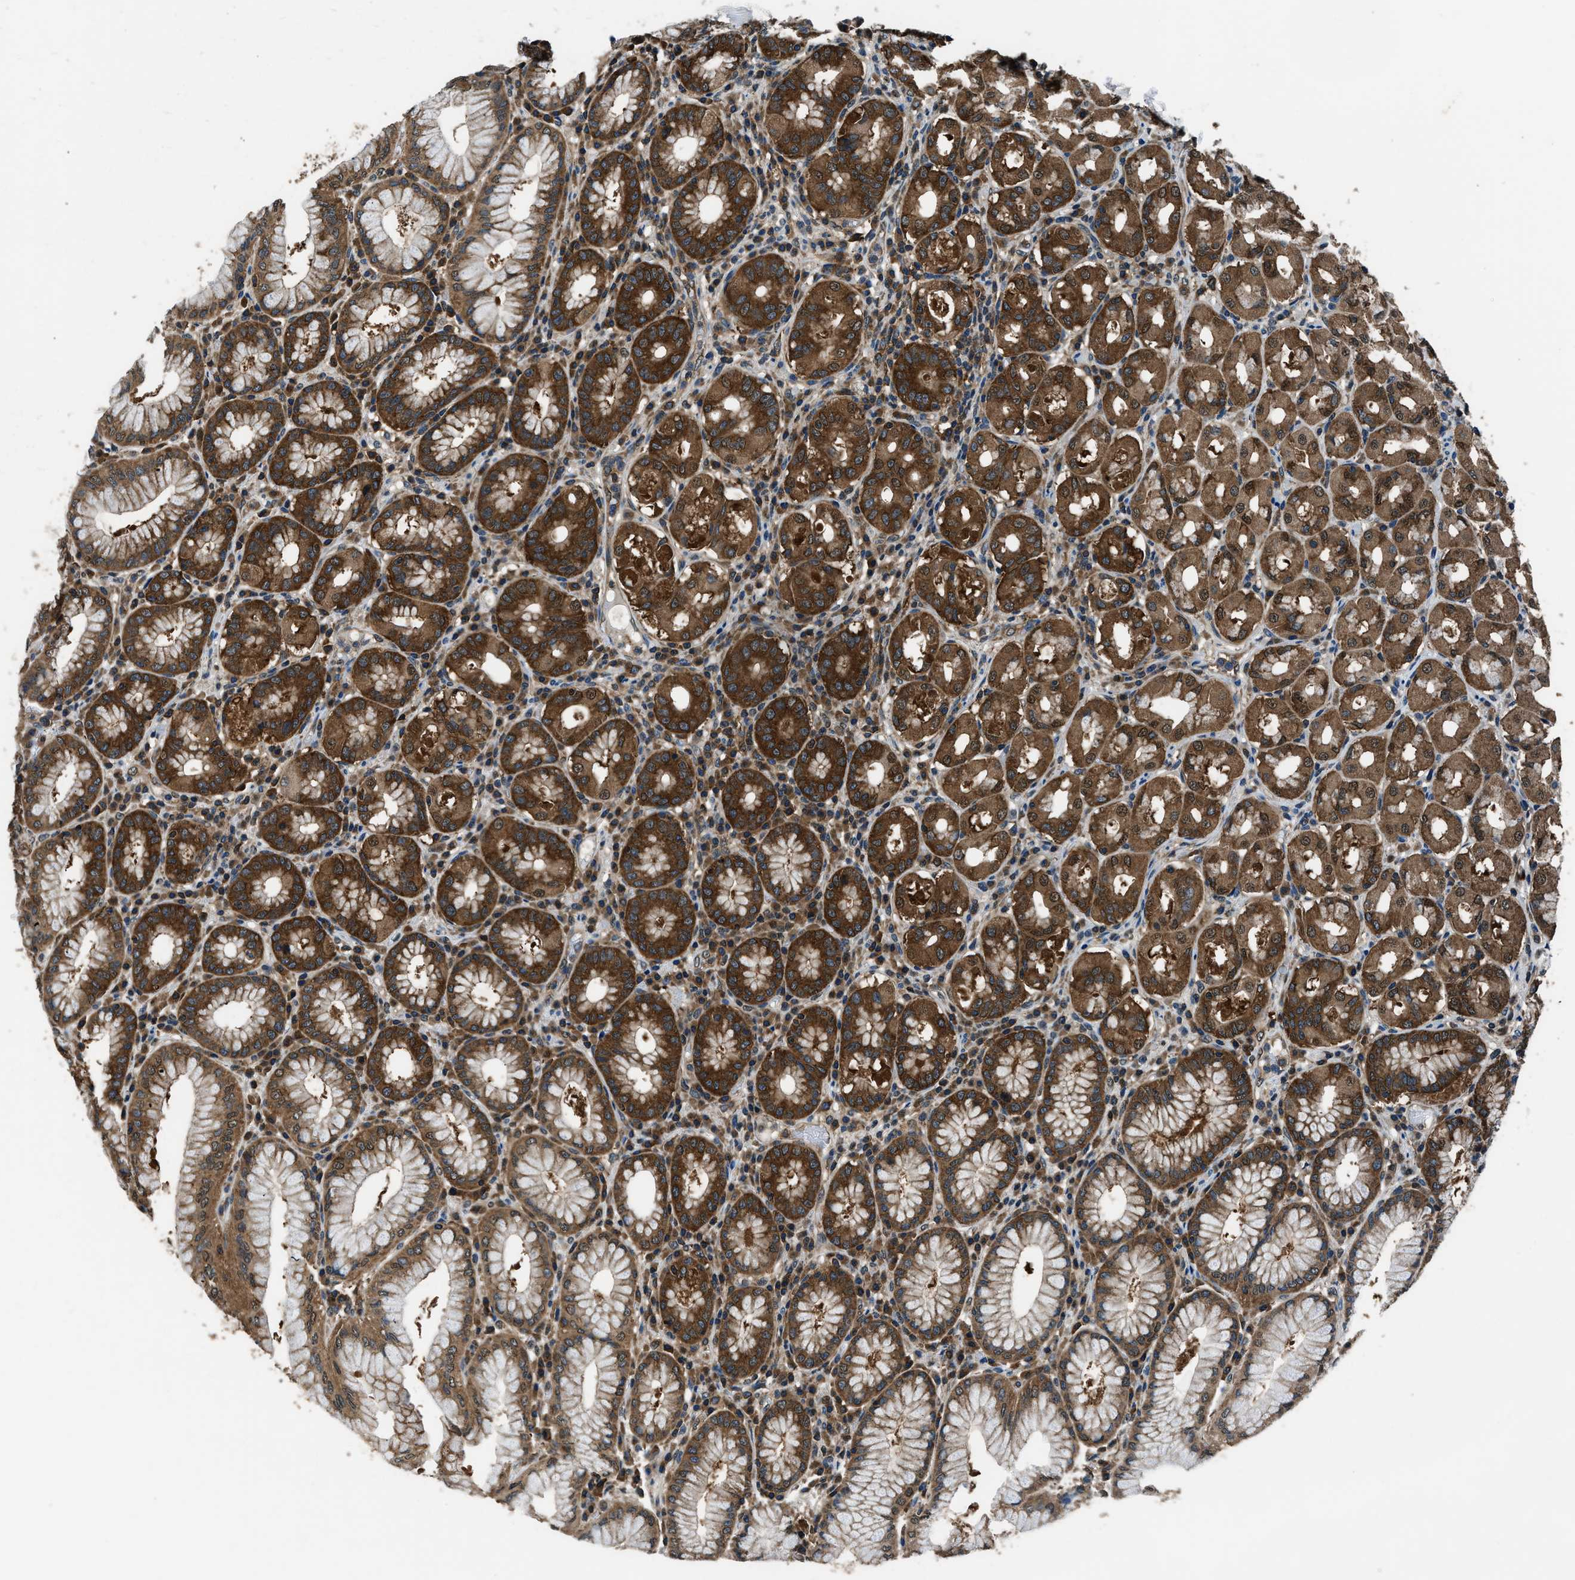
{"staining": {"intensity": "strong", "quantity": ">75%", "location": "cytoplasmic/membranous"}, "tissue": "stomach", "cell_type": "Glandular cells", "image_type": "normal", "snomed": [{"axis": "morphology", "description": "Normal tissue, NOS"}, {"axis": "topography", "description": "Stomach"}, {"axis": "topography", "description": "Stomach, lower"}], "caption": "Protein staining exhibits strong cytoplasmic/membranous staining in approximately >75% of glandular cells in benign stomach. (IHC, brightfield microscopy, high magnification).", "gene": "ARFGAP2", "patient": {"sex": "female", "age": 56}}